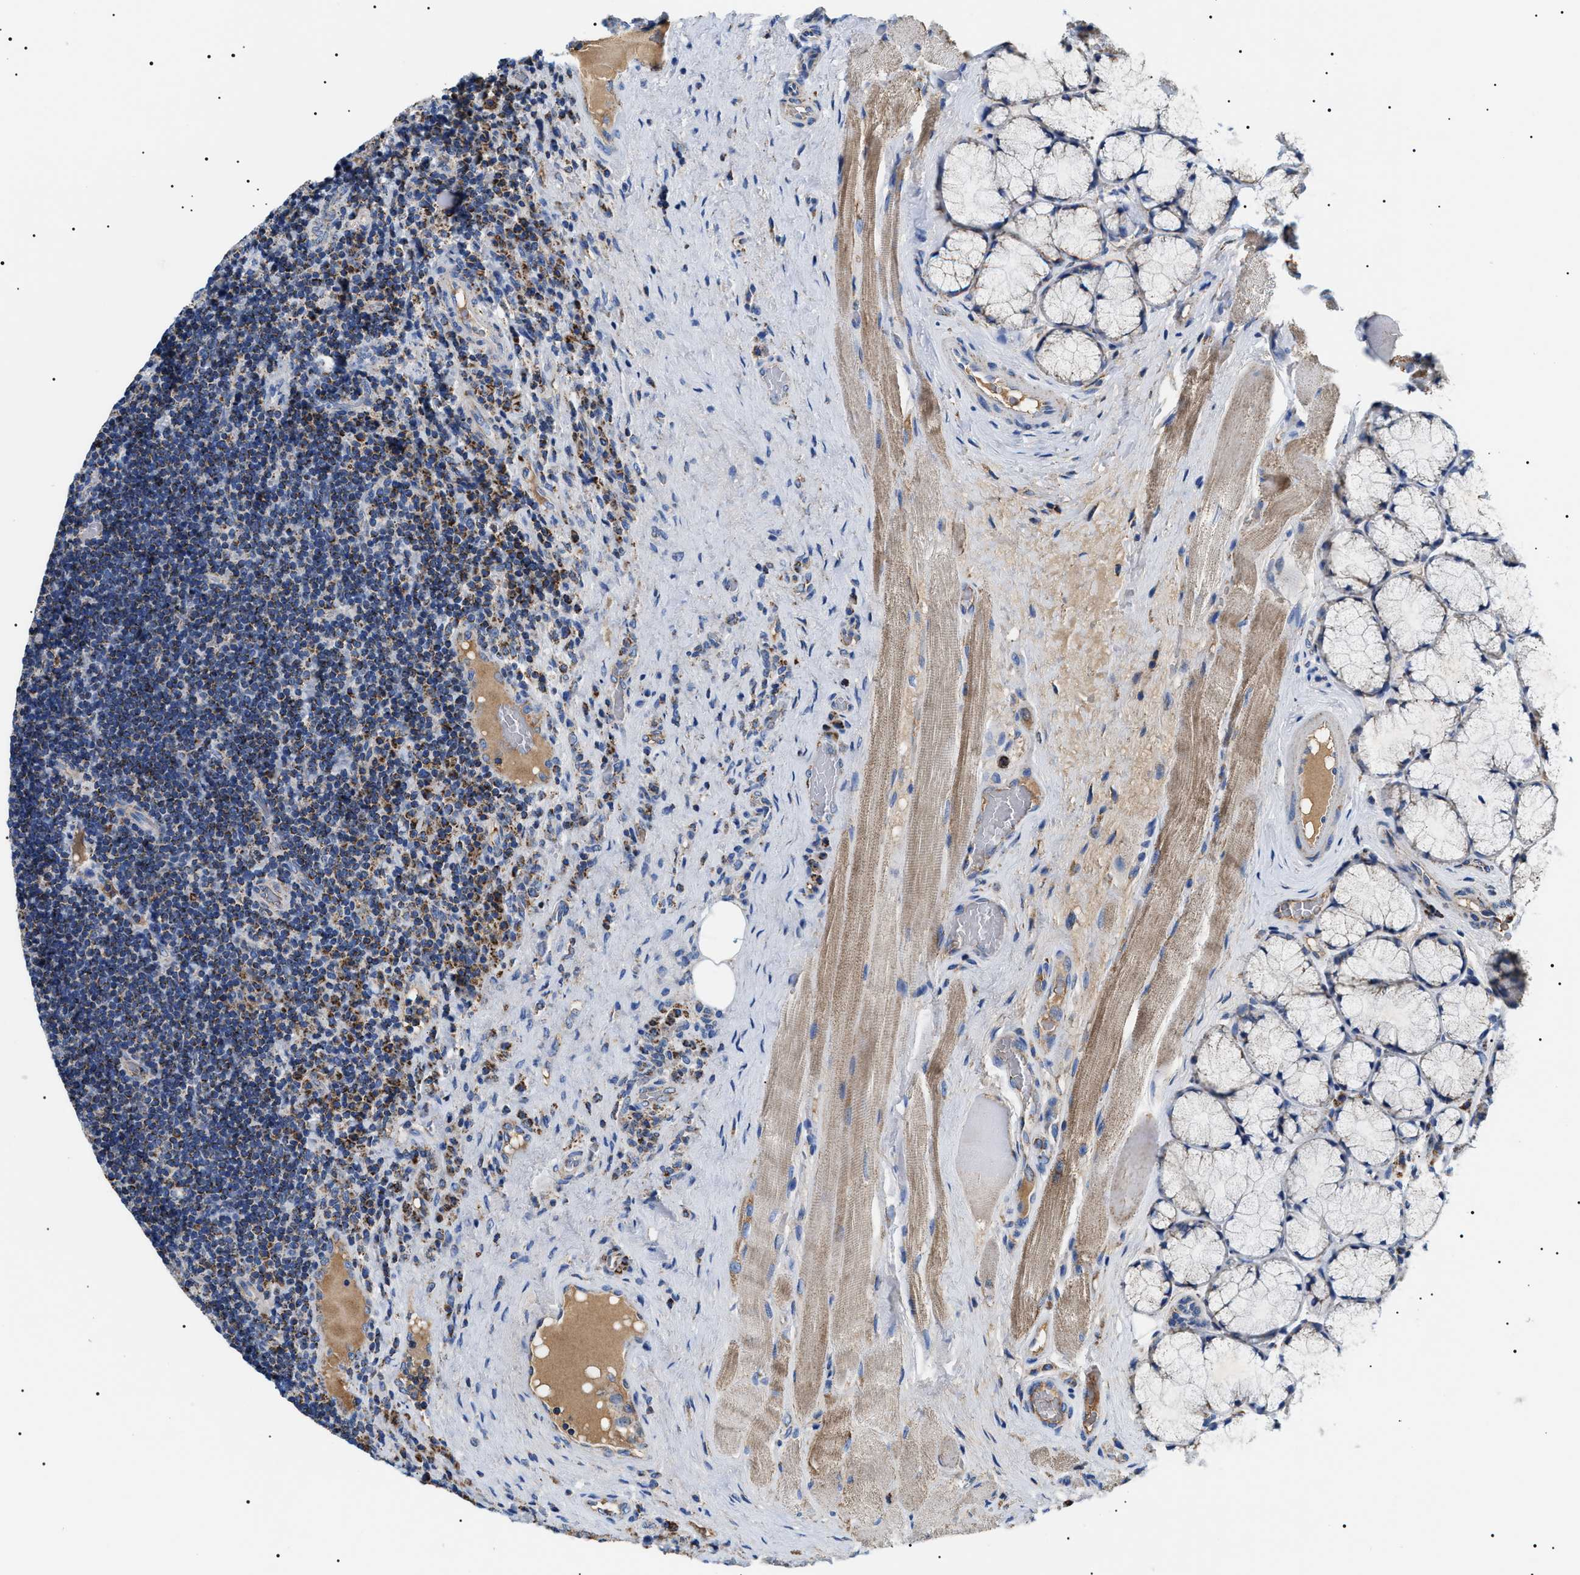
{"staining": {"intensity": "moderate", "quantity": "<25%", "location": "cytoplasmic/membranous"}, "tissue": "lymphoma", "cell_type": "Tumor cells", "image_type": "cancer", "snomed": [{"axis": "morphology", "description": "Malignant lymphoma, non-Hodgkin's type, High grade"}, {"axis": "topography", "description": "Tonsil"}], "caption": "Brown immunohistochemical staining in human lymphoma displays moderate cytoplasmic/membranous positivity in approximately <25% of tumor cells.", "gene": "OXSM", "patient": {"sex": "female", "age": 36}}